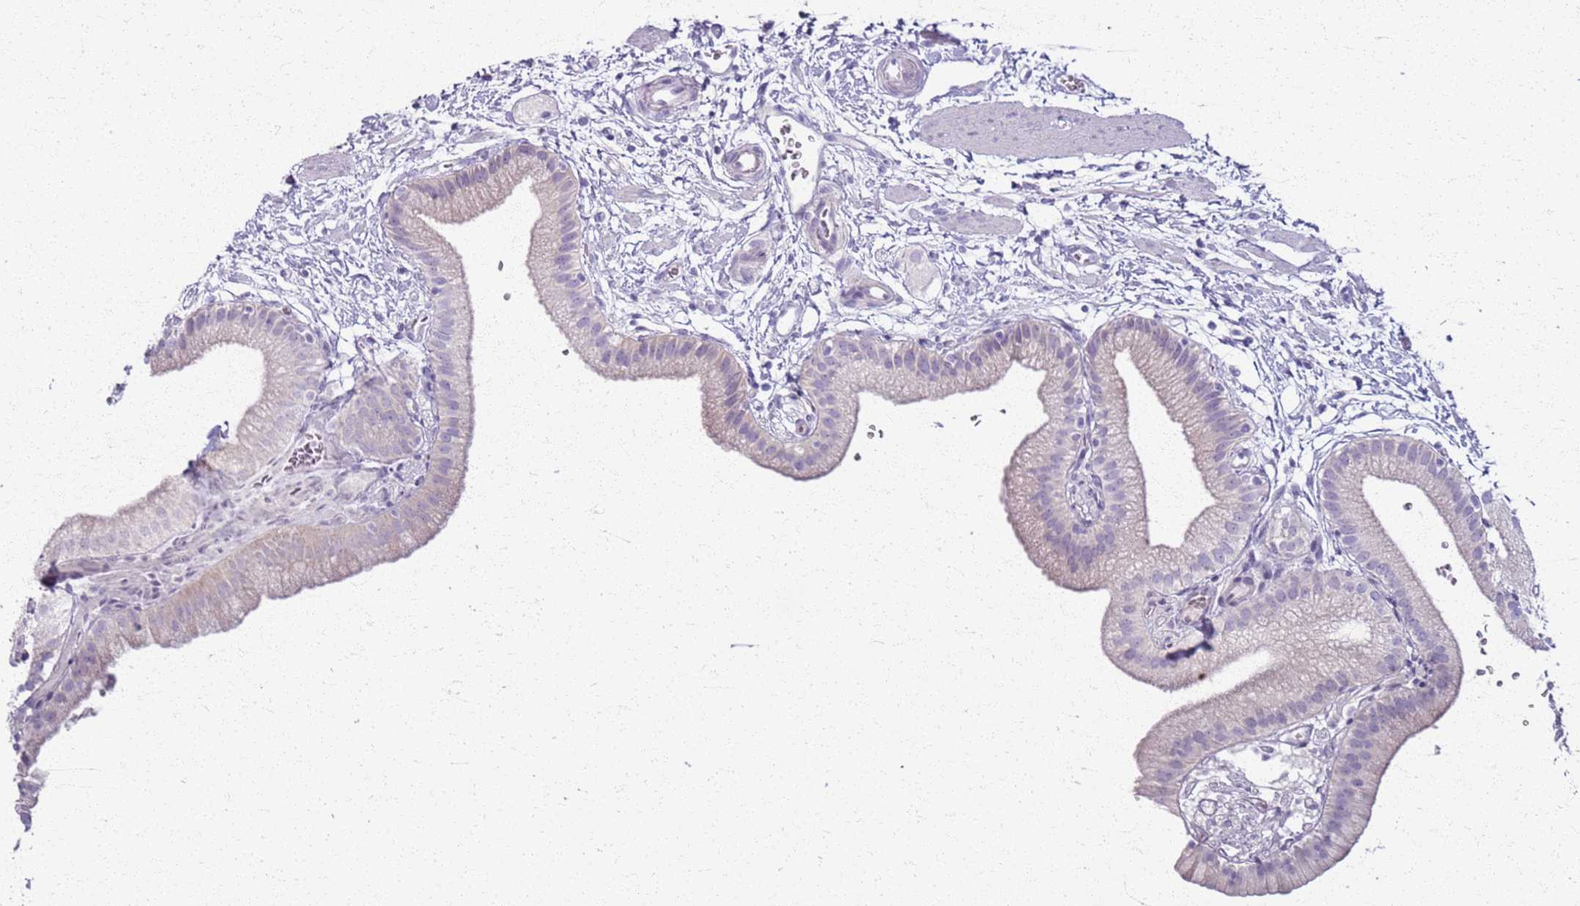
{"staining": {"intensity": "negative", "quantity": "none", "location": "none"}, "tissue": "gallbladder", "cell_type": "Glandular cells", "image_type": "normal", "snomed": [{"axis": "morphology", "description": "Normal tissue, NOS"}, {"axis": "topography", "description": "Gallbladder"}], "caption": "The photomicrograph demonstrates no staining of glandular cells in unremarkable gallbladder. The staining was performed using DAB (3,3'-diaminobenzidine) to visualize the protein expression in brown, while the nuclei were stained in blue with hematoxylin (Magnification: 20x).", "gene": "CSRP3", "patient": {"sex": "male", "age": 55}}